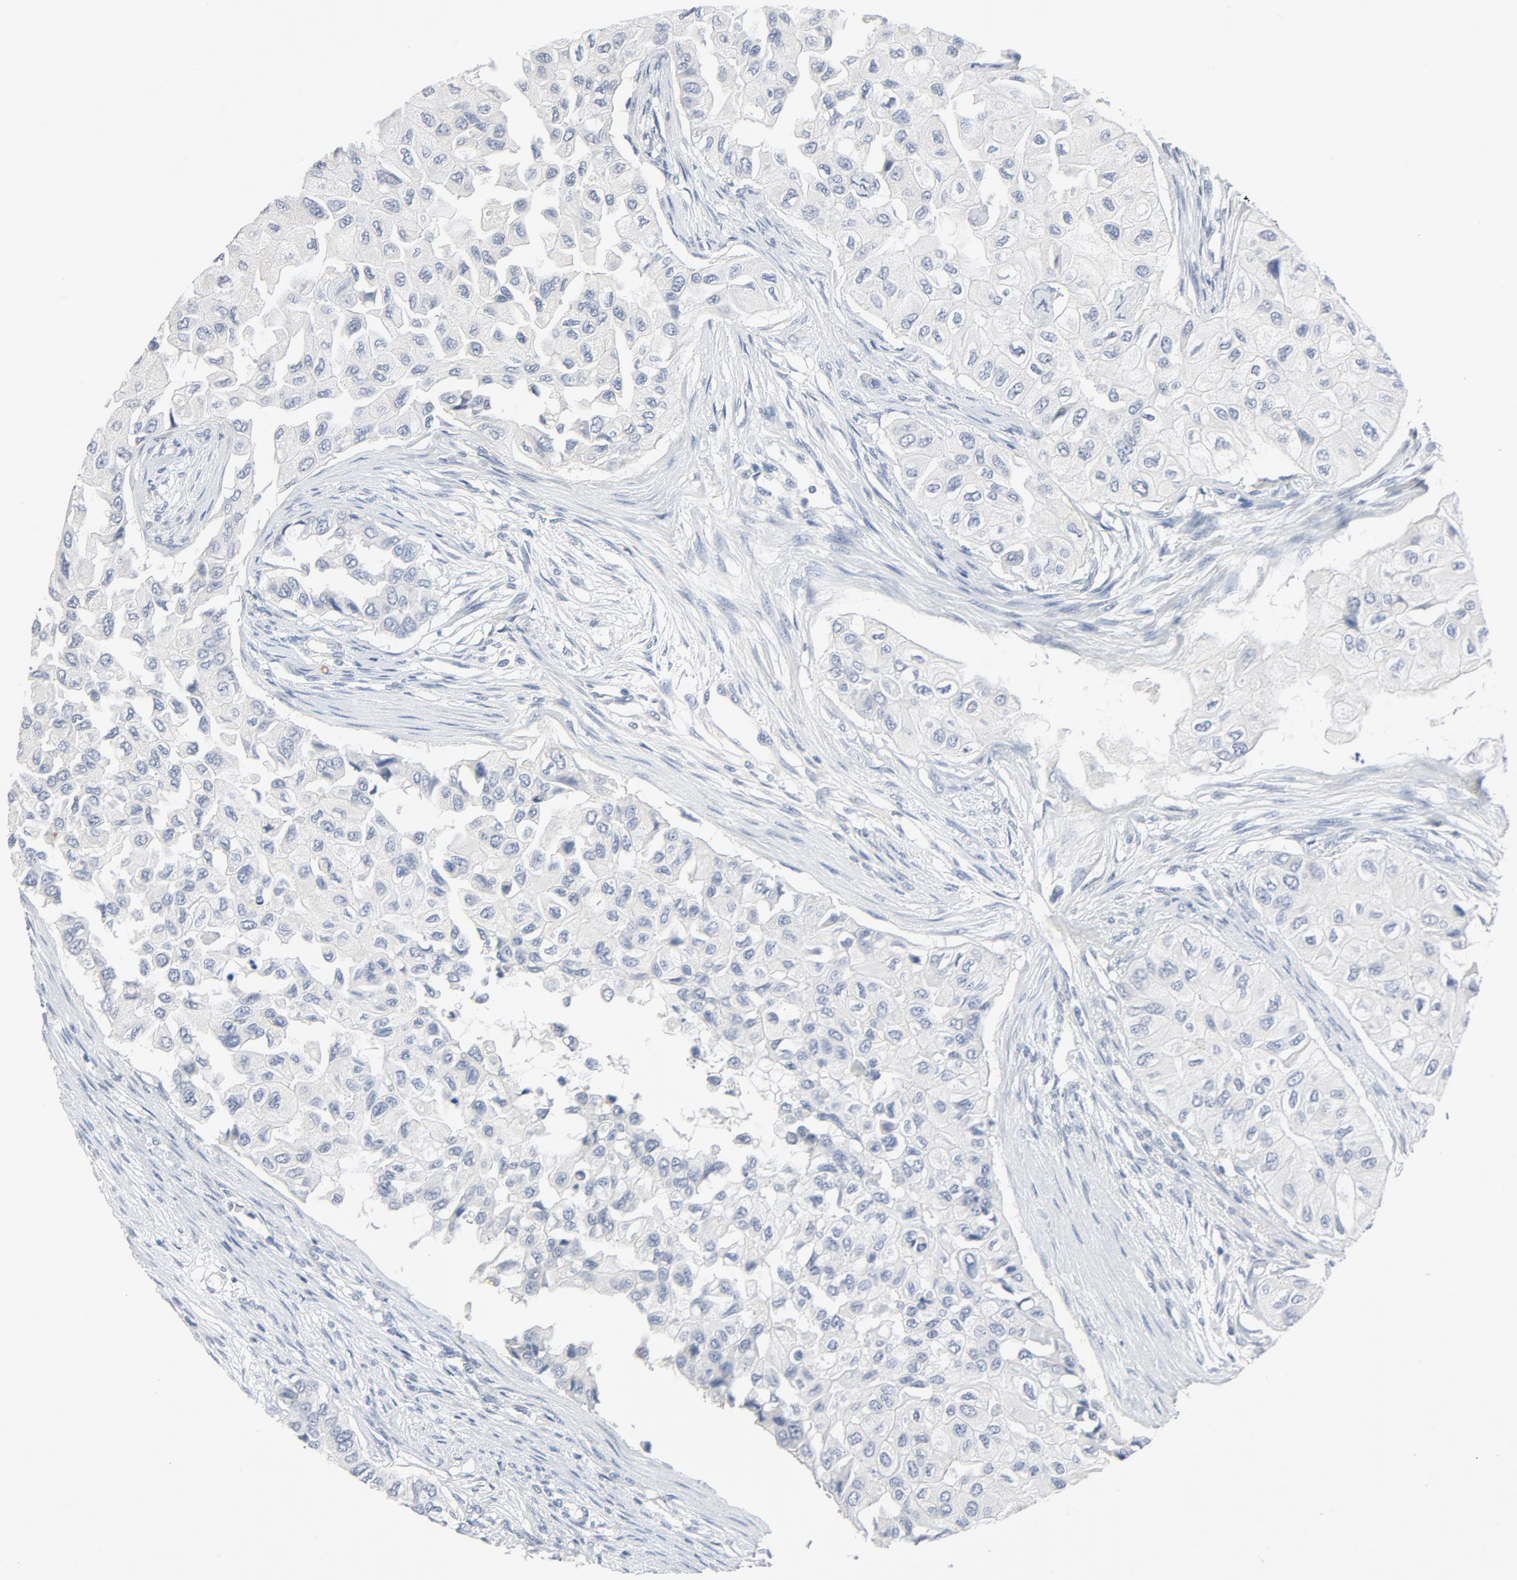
{"staining": {"intensity": "negative", "quantity": "none", "location": "none"}, "tissue": "breast cancer", "cell_type": "Tumor cells", "image_type": "cancer", "snomed": [{"axis": "morphology", "description": "Normal tissue, NOS"}, {"axis": "morphology", "description": "Duct carcinoma"}, {"axis": "topography", "description": "Breast"}], "caption": "Breast cancer (invasive ductal carcinoma) stained for a protein using immunohistochemistry (IHC) demonstrates no expression tumor cells.", "gene": "ZCCHC13", "patient": {"sex": "female", "age": 49}}